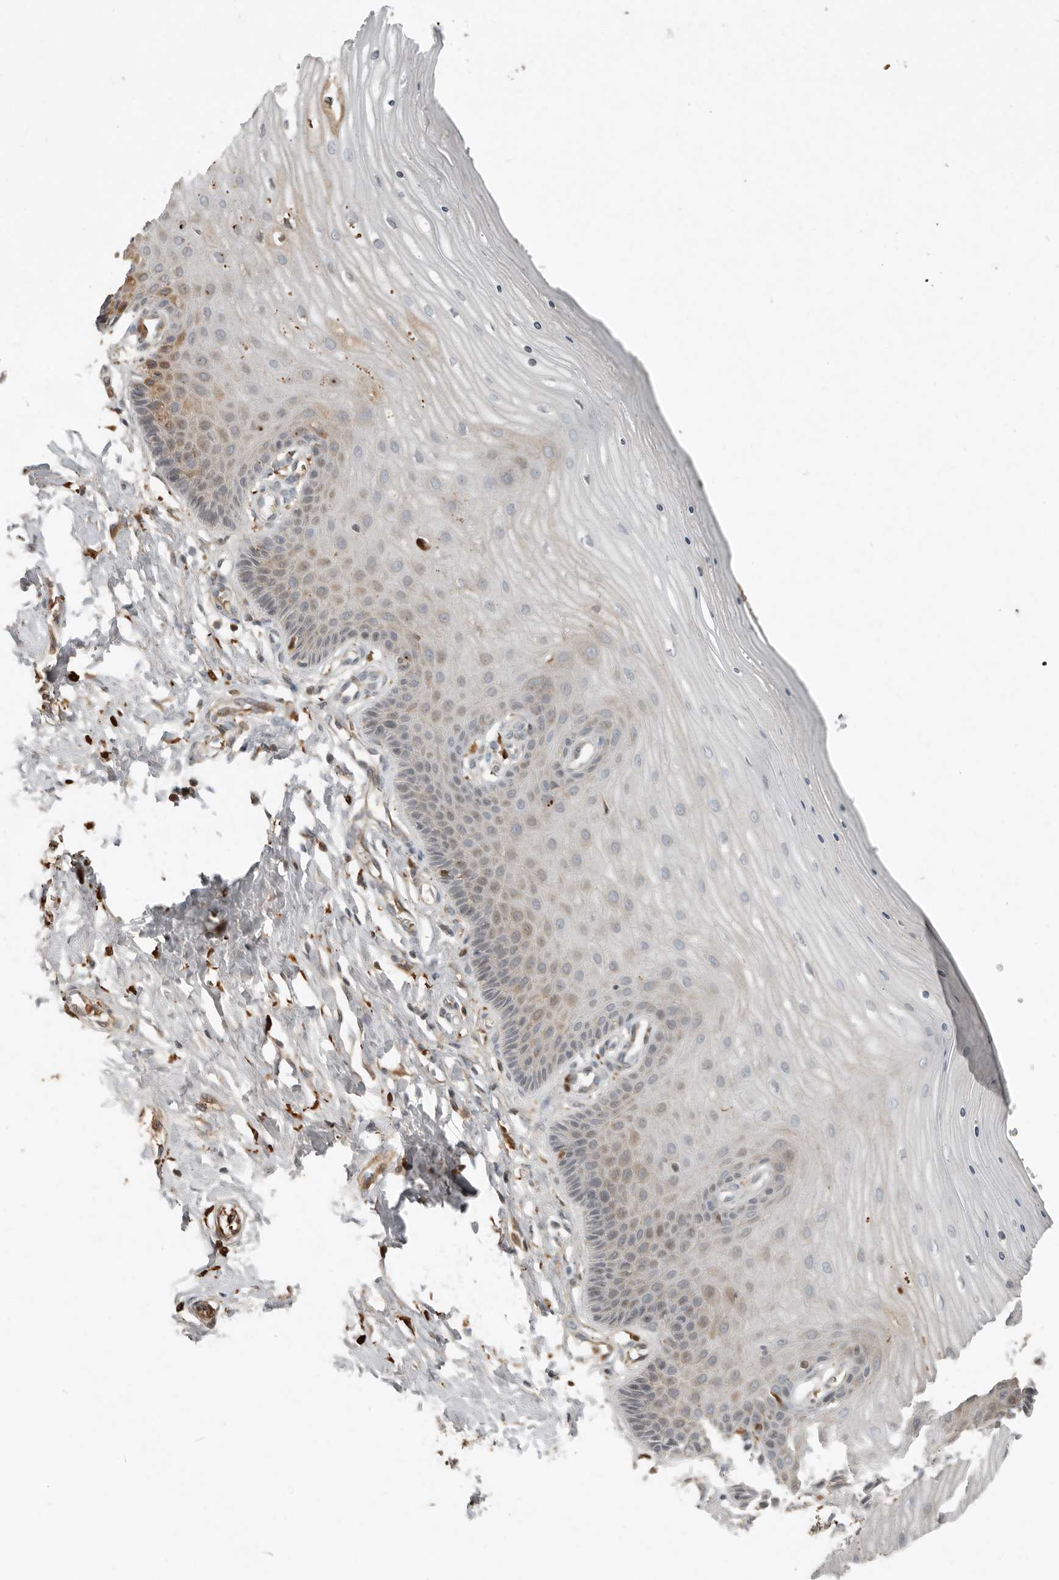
{"staining": {"intensity": "weak", "quantity": "25%-75%", "location": "cytoplasmic/membranous"}, "tissue": "cervix", "cell_type": "Glandular cells", "image_type": "normal", "snomed": [{"axis": "morphology", "description": "Normal tissue, NOS"}, {"axis": "topography", "description": "Cervix"}], "caption": "Weak cytoplasmic/membranous staining is present in about 25%-75% of glandular cells in unremarkable cervix.", "gene": "KLHL38", "patient": {"sex": "female", "age": 55}}